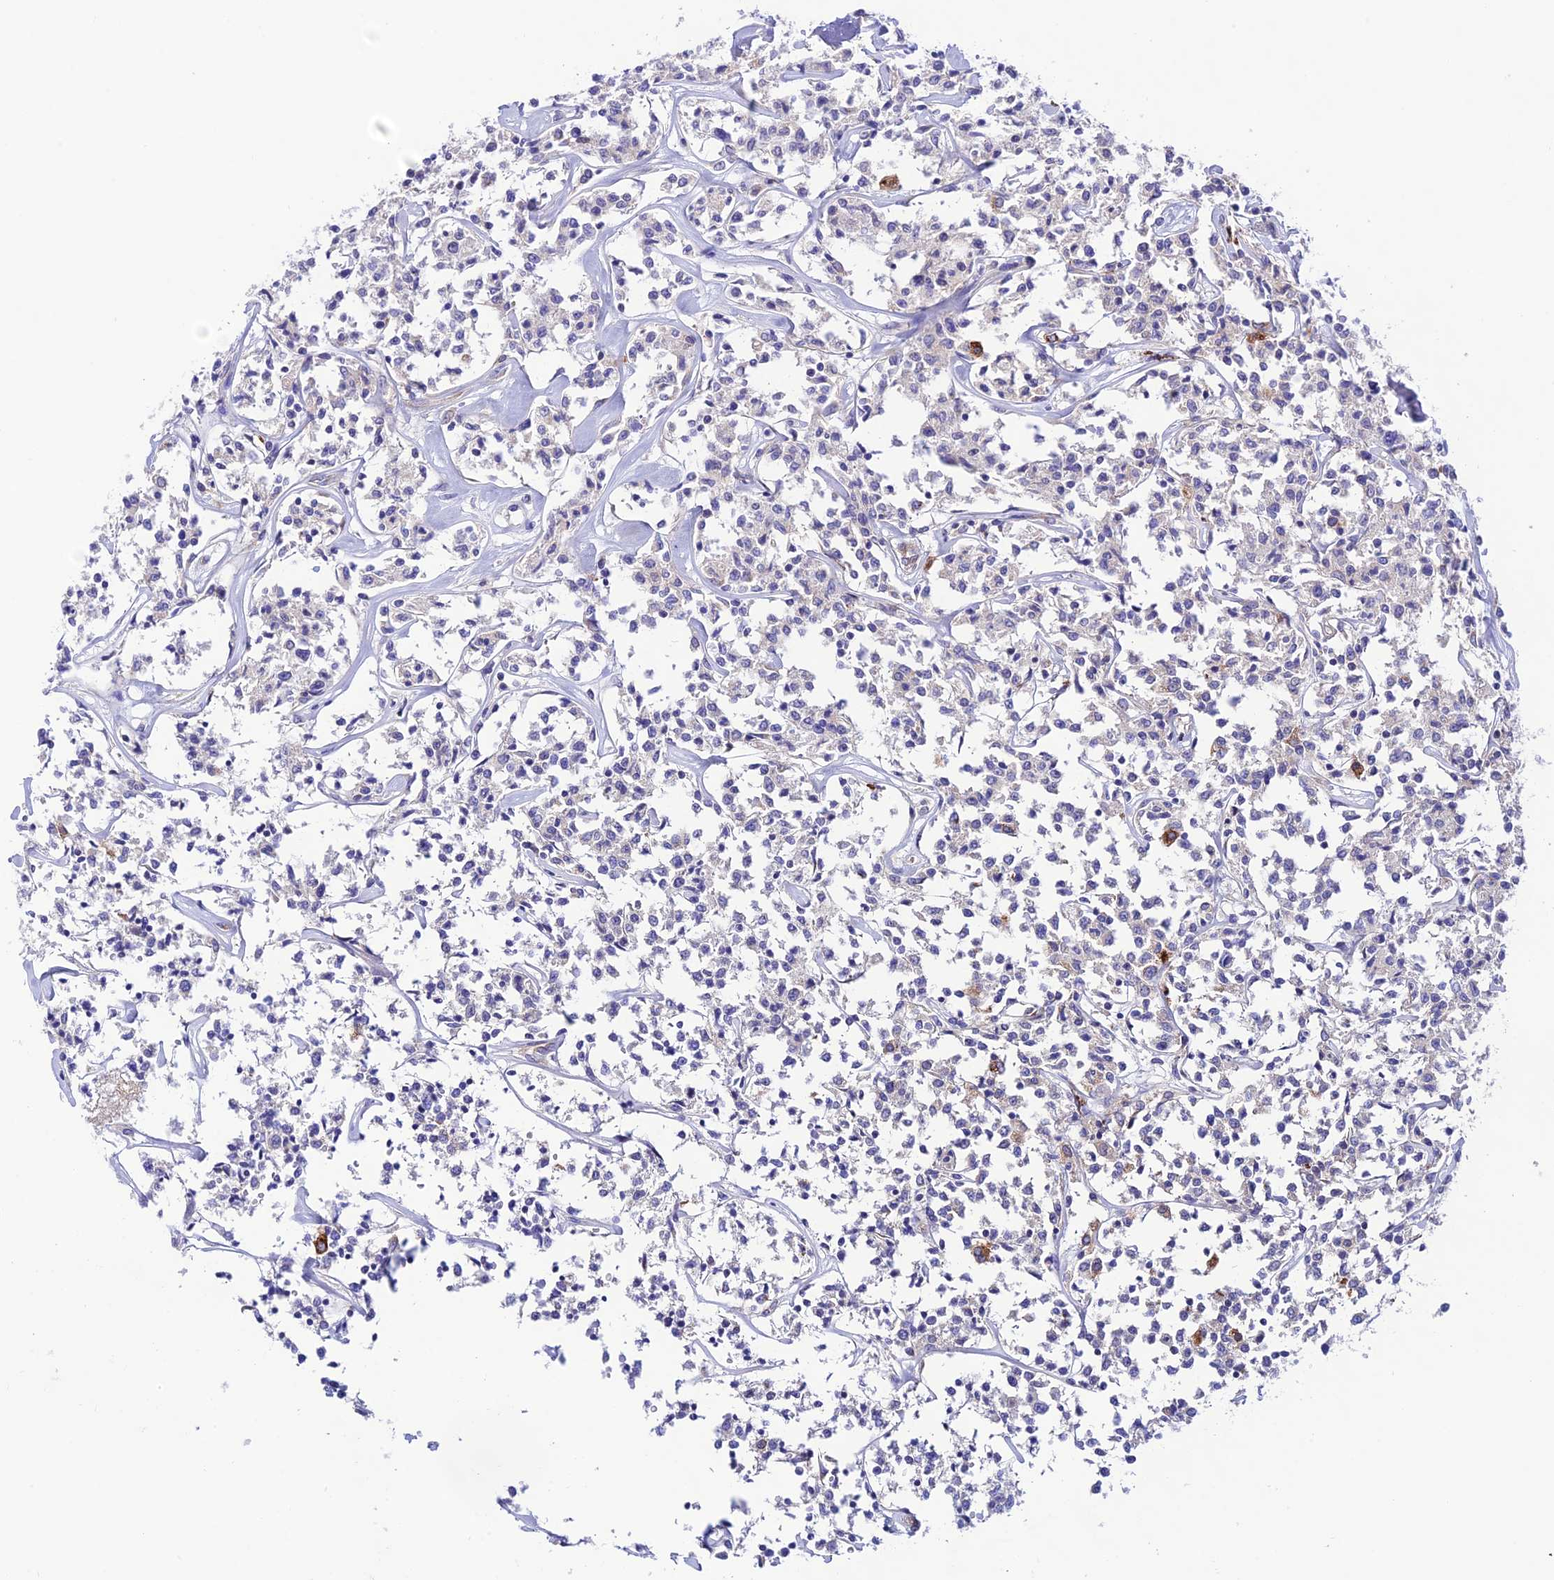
{"staining": {"intensity": "negative", "quantity": "none", "location": "none"}, "tissue": "lymphoma", "cell_type": "Tumor cells", "image_type": "cancer", "snomed": [{"axis": "morphology", "description": "Malignant lymphoma, non-Hodgkin's type, Low grade"}, {"axis": "topography", "description": "Small intestine"}], "caption": "A high-resolution histopathology image shows immunohistochemistry staining of lymphoma, which shows no significant staining in tumor cells.", "gene": "LACTB2", "patient": {"sex": "female", "age": 59}}